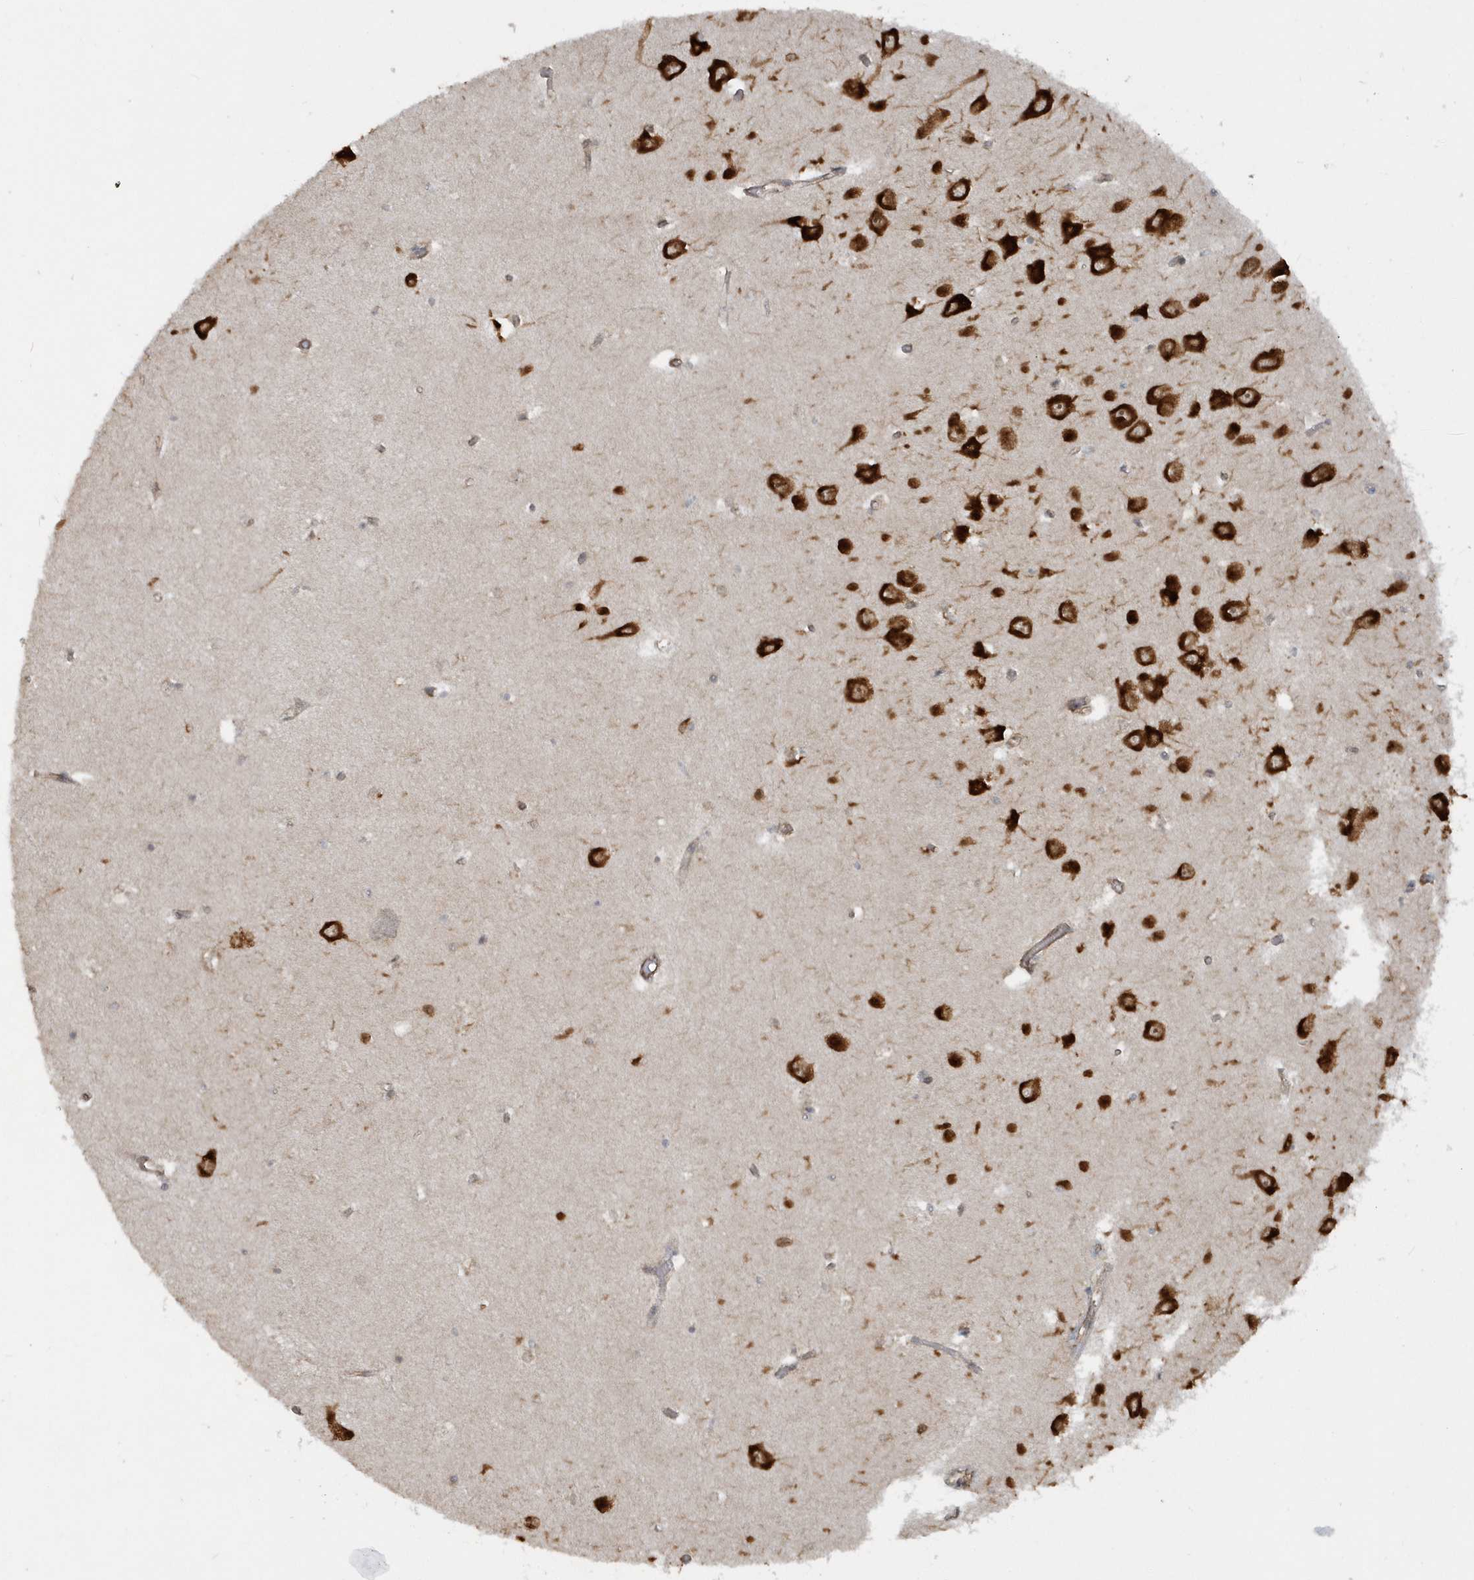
{"staining": {"intensity": "moderate", "quantity": "<25%", "location": "cytoplasmic/membranous"}, "tissue": "hippocampus", "cell_type": "Glial cells", "image_type": "normal", "snomed": [{"axis": "morphology", "description": "Normal tissue, NOS"}, {"axis": "topography", "description": "Hippocampus"}], "caption": "A high-resolution image shows immunohistochemistry staining of normal hippocampus, which shows moderate cytoplasmic/membranous positivity in about <25% of glial cells.", "gene": "STIM2", "patient": {"sex": "male", "age": 70}}